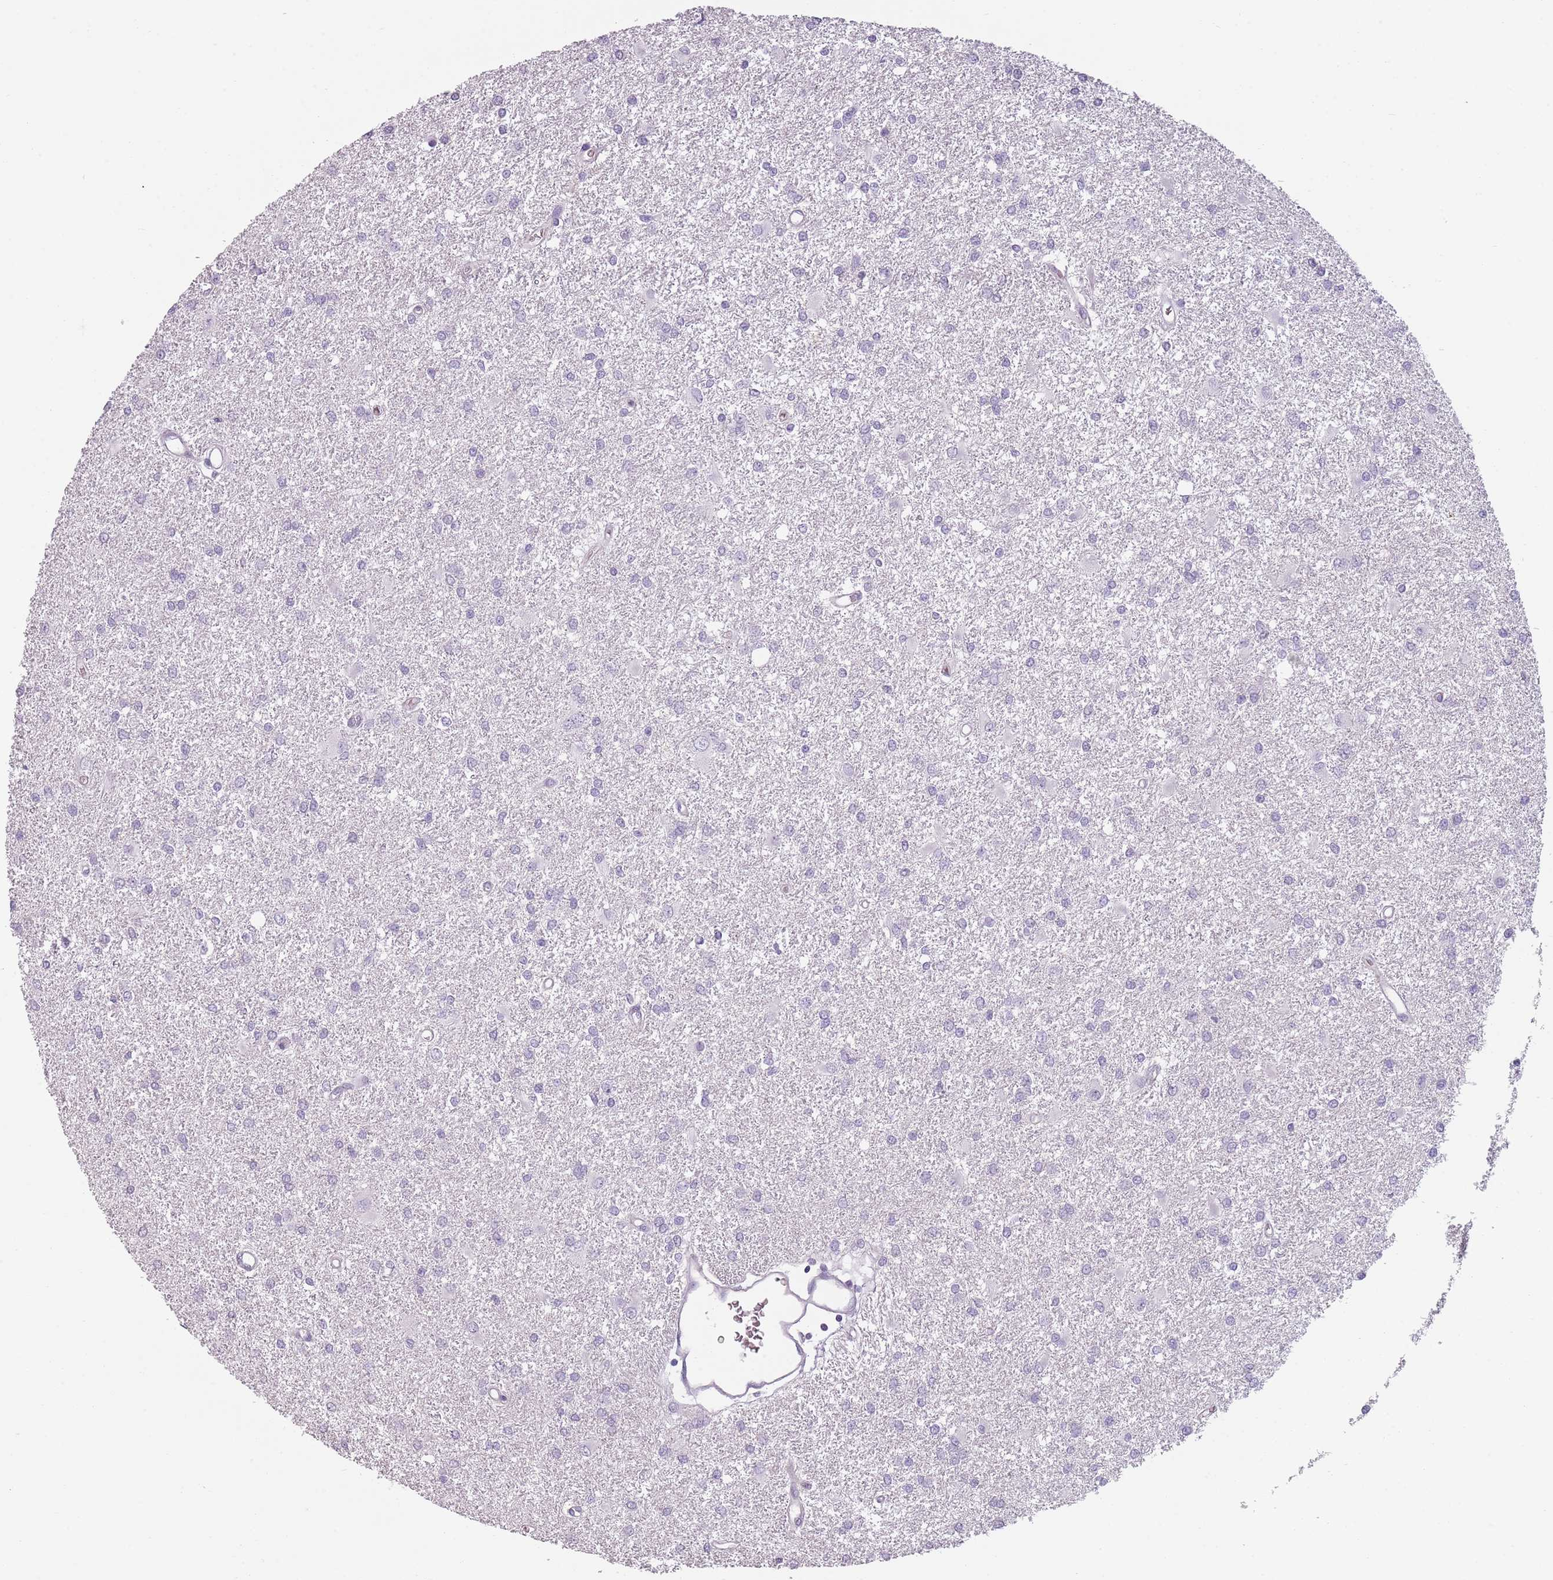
{"staining": {"intensity": "negative", "quantity": "none", "location": "none"}, "tissue": "glioma", "cell_type": "Tumor cells", "image_type": "cancer", "snomed": [{"axis": "morphology", "description": "Glioma, malignant, High grade"}, {"axis": "topography", "description": "Brain"}], "caption": "Tumor cells are negative for protein expression in human glioma.", "gene": "PIEZO1", "patient": {"sex": "female", "age": 50}}